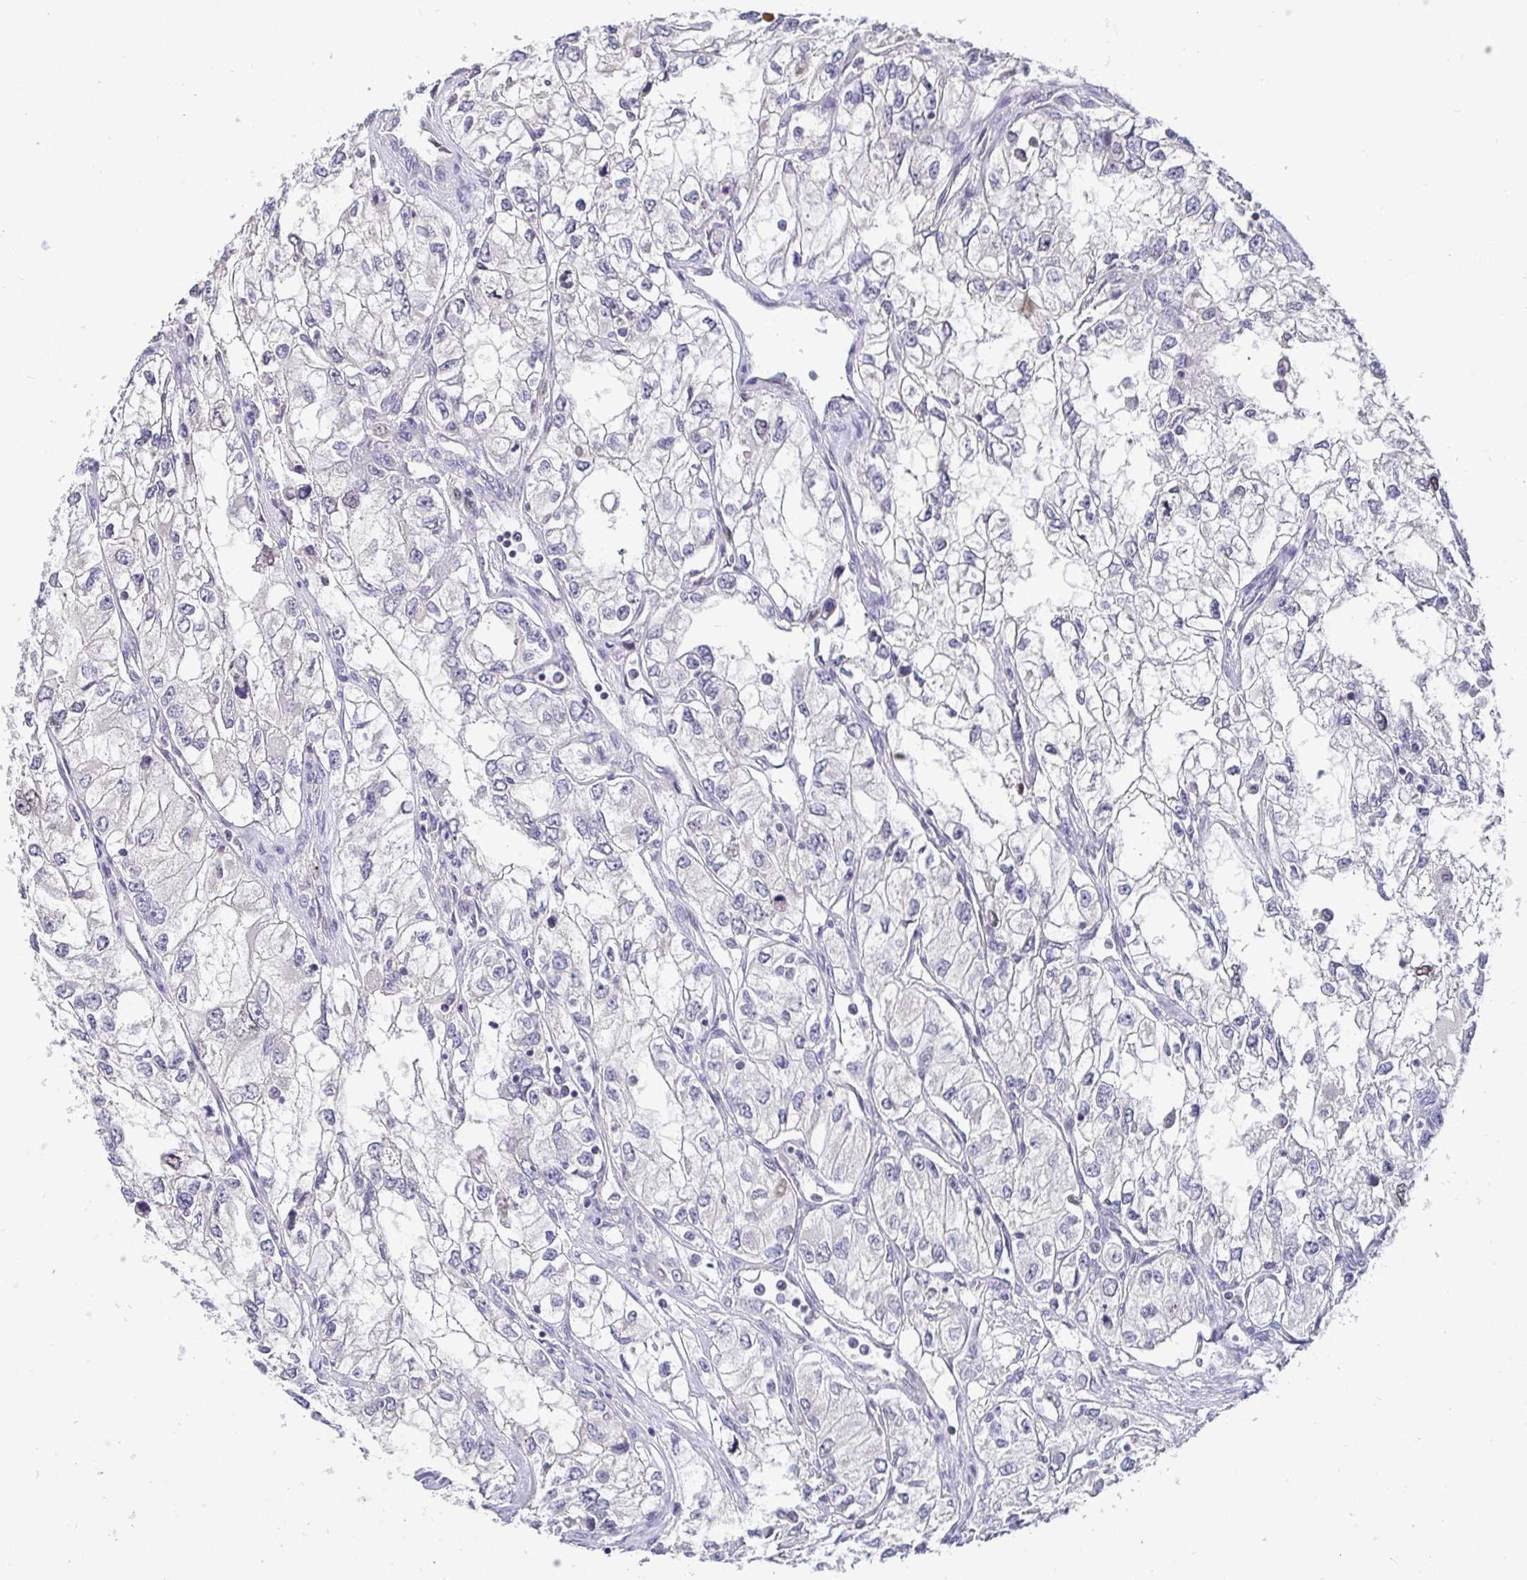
{"staining": {"intensity": "negative", "quantity": "none", "location": "none"}, "tissue": "renal cancer", "cell_type": "Tumor cells", "image_type": "cancer", "snomed": [{"axis": "morphology", "description": "Adenocarcinoma, NOS"}, {"axis": "topography", "description": "Kidney"}], "caption": "Tumor cells are negative for brown protein staining in renal adenocarcinoma.", "gene": "ANLN", "patient": {"sex": "female", "age": 59}}